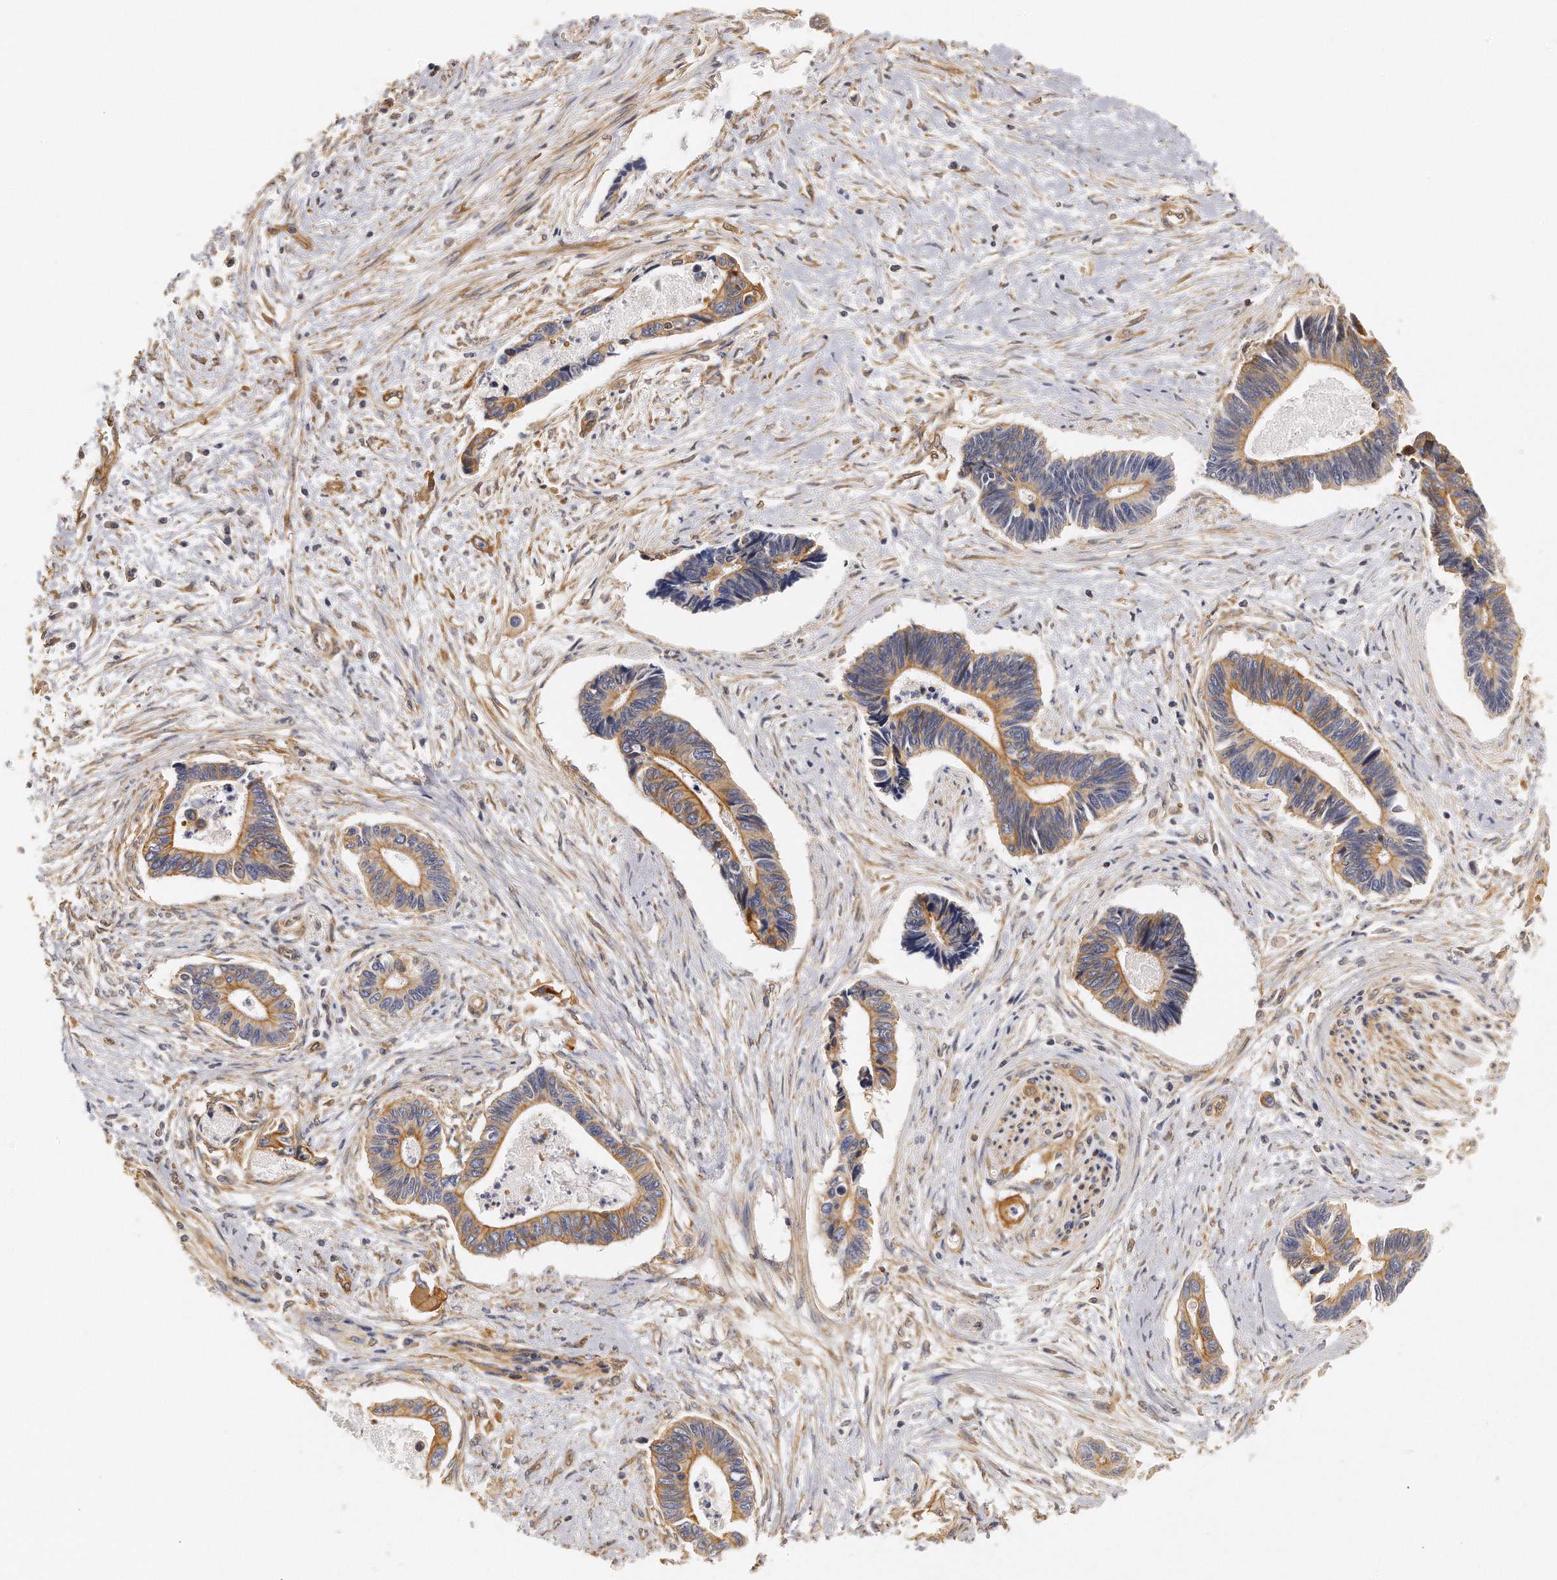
{"staining": {"intensity": "moderate", "quantity": ">75%", "location": "cytoplasmic/membranous"}, "tissue": "pancreatic cancer", "cell_type": "Tumor cells", "image_type": "cancer", "snomed": [{"axis": "morphology", "description": "Adenocarcinoma, NOS"}, {"axis": "topography", "description": "Pancreas"}], "caption": "About >75% of tumor cells in human pancreatic adenocarcinoma exhibit moderate cytoplasmic/membranous protein expression as visualized by brown immunohistochemical staining.", "gene": "CHST7", "patient": {"sex": "female", "age": 70}}